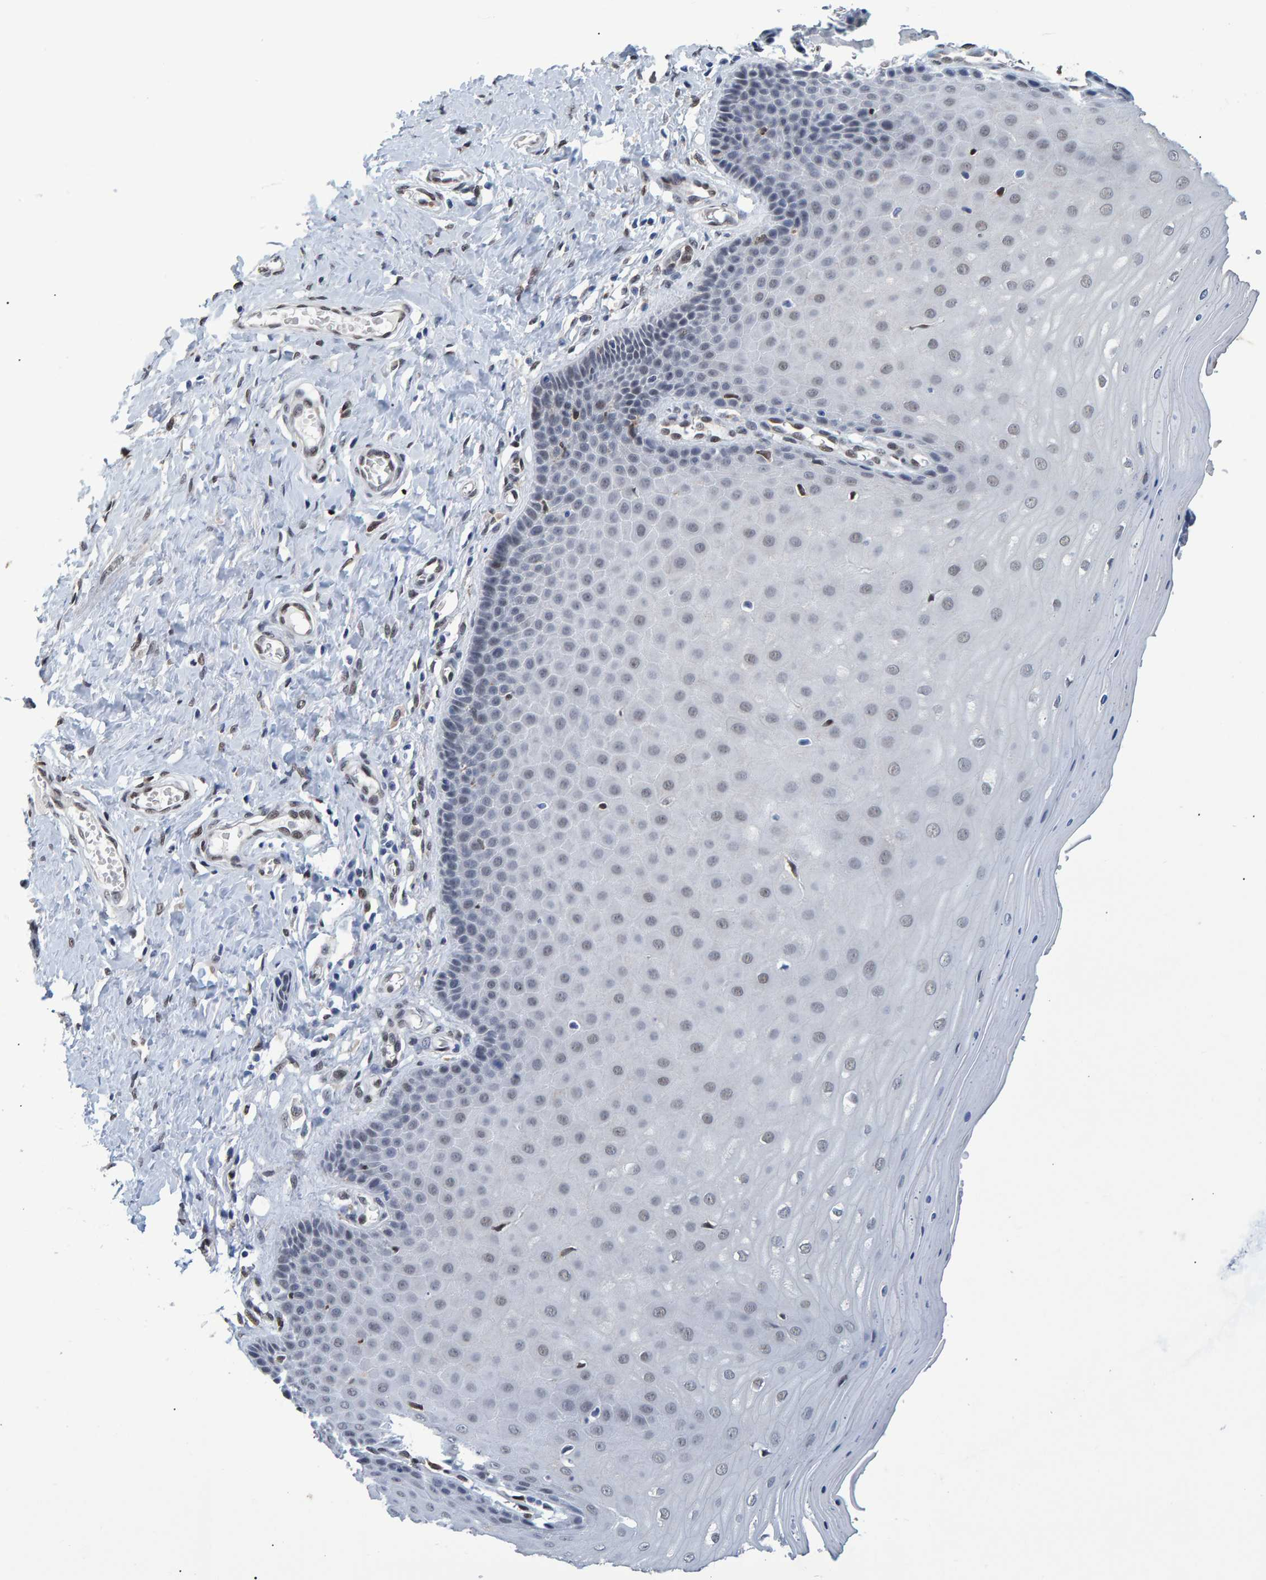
{"staining": {"intensity": "negative", "quantity": "none", "location": "none"}, "tissue": "cervix", "cell_type": "Glandular cells", "image_type": "normal", "snomed": [{"axis": "morphology", "description": "Normal tissue, NOS"}, {"axis": "topography", "description": "Cervix"}], "caption": "Photomicrograph shows no significant protein positivity in glandular cells of normal cervix. (IHC, brightfield microscopy, high magnification).", "gene": "QKI", "patient": {"sex": "female", "age": 55}}